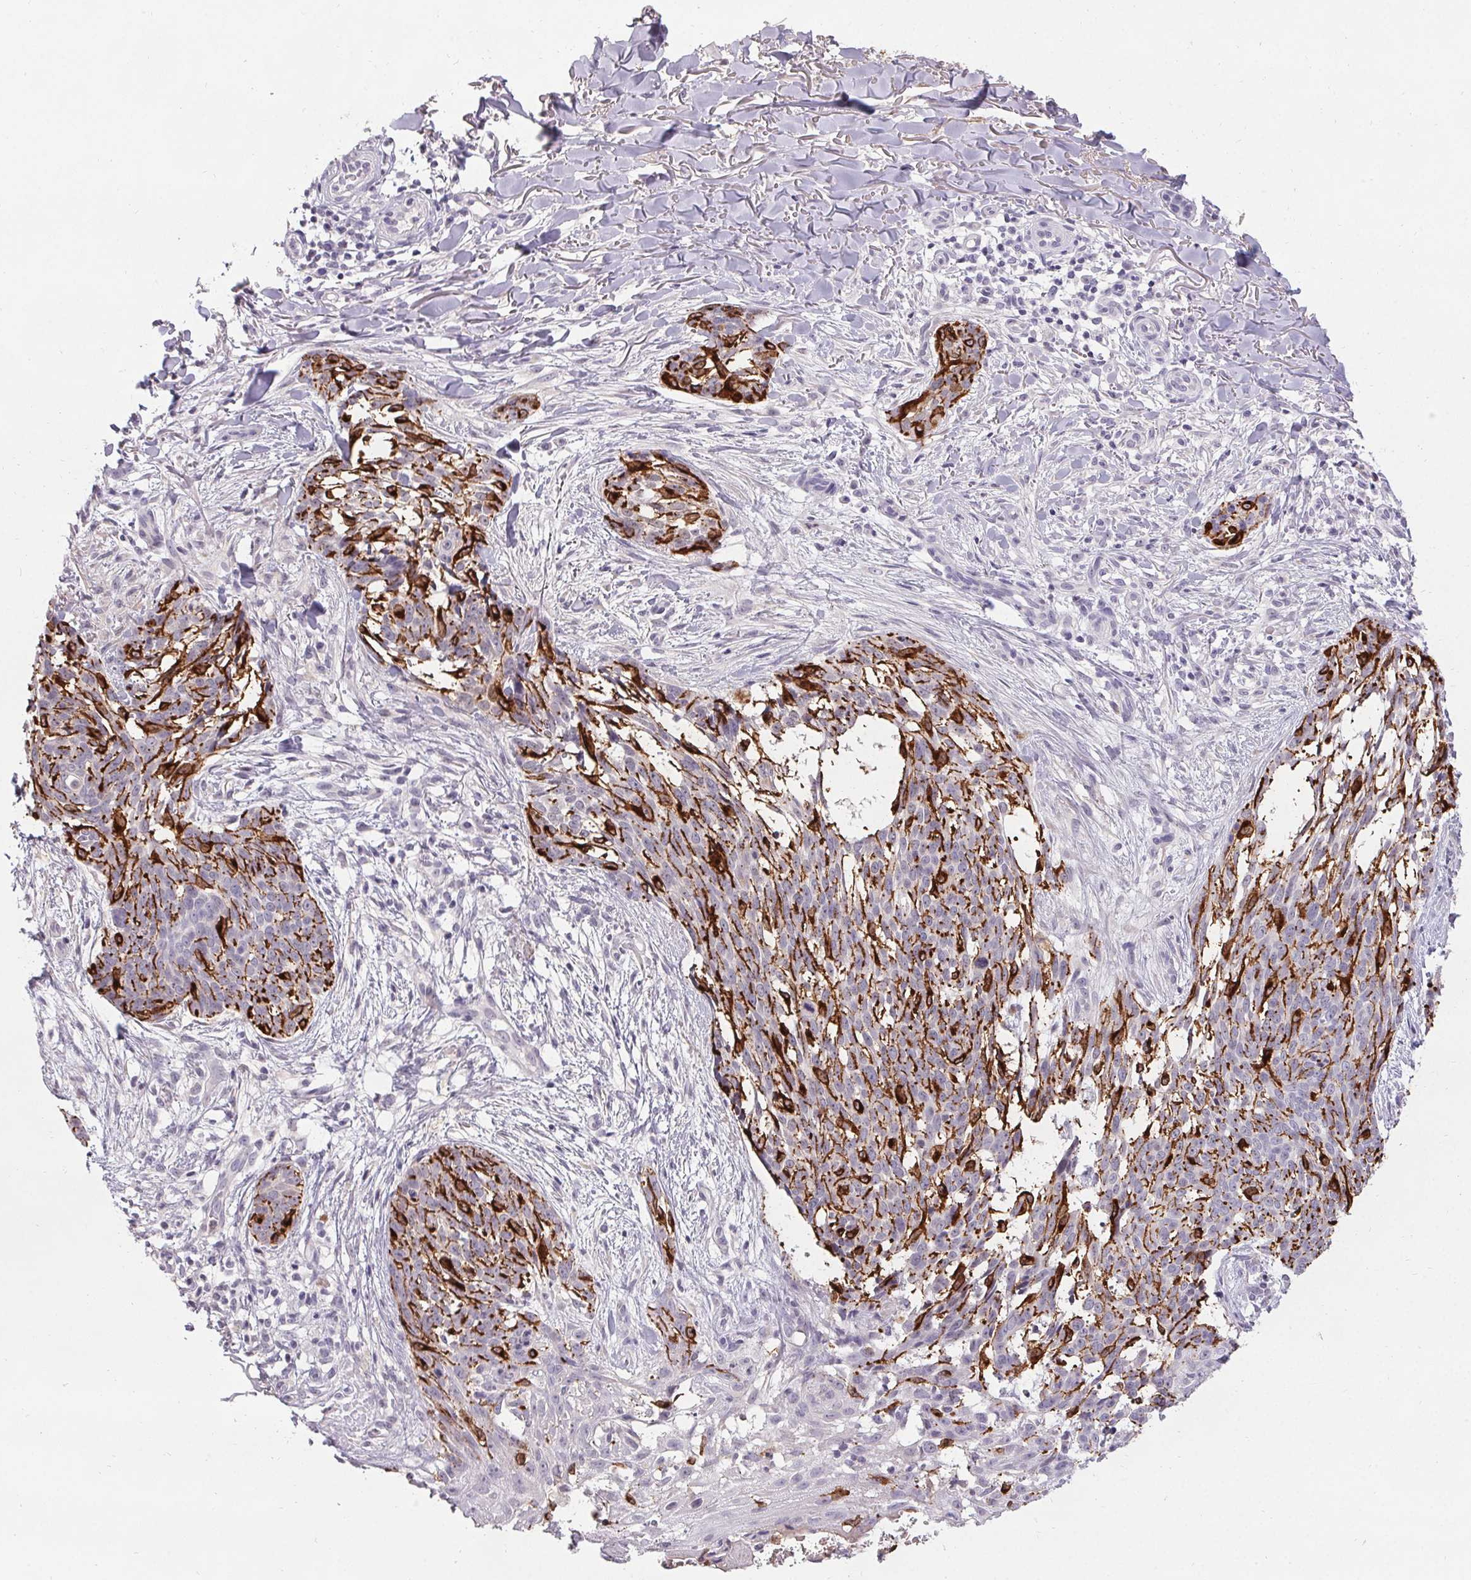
{"staining": {"intensity": "negative", "quantity": "none", "location": "none"}, "tissue": "skin cancer", "cell_type": "Tumor cells", "image_type": "cancer", "snomed": [{"axis": "morphology", "description": "Basal cell carcinoma"}, {"axis": "topography", "description": "Skin"}], "caption": "Tumor cells are negative for protein expression in human skin cancer (basal cell carcinoma).", "gene": "PMEL", "patient": {"sex": "male", "age": 88}}